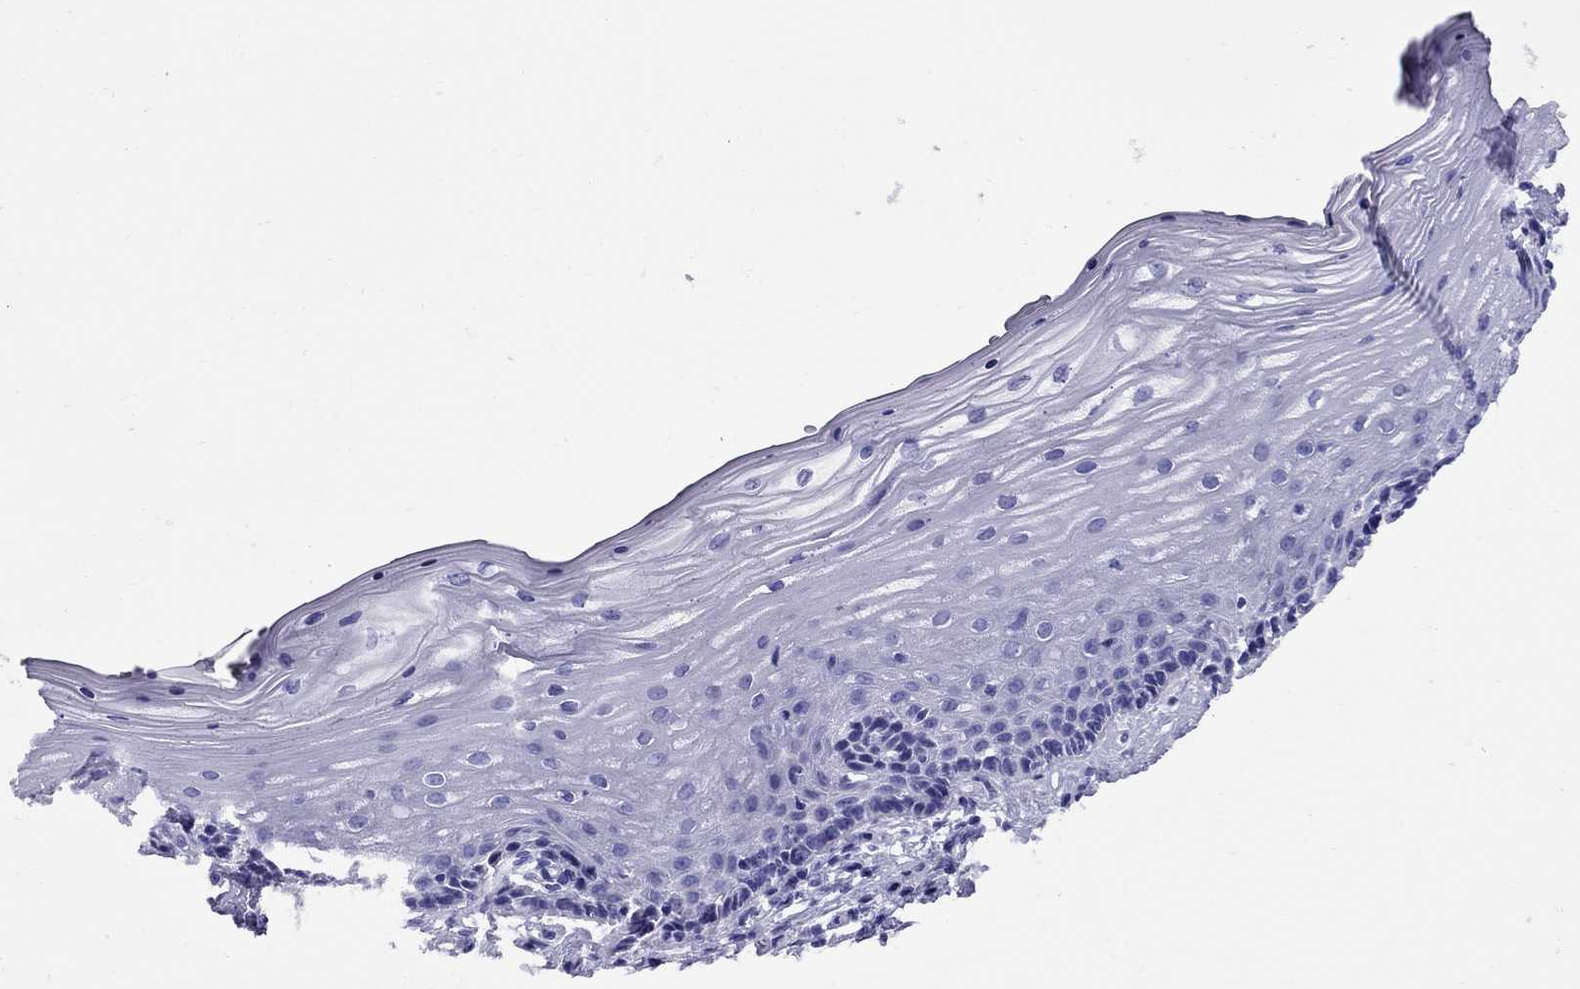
{"staining": {"intensity": "negative", "quantity": "none", "location": "none"}, "tissue": "vagina", "cell_type": "Squamous epithelial cells", "image_type": "normal", "snomed": [{"axis": "morphology", "description": "Normal tissue, NOS"}, {"axis": "topography", "description": "Vagina"}], "caption": "IHC micrograph of normal human vagina stained for a protein (brown), which exhibits no expression in squamous epithelial cells.", "gene": "AVPR1B", "patient": {"sex": "female", "age": 45}}